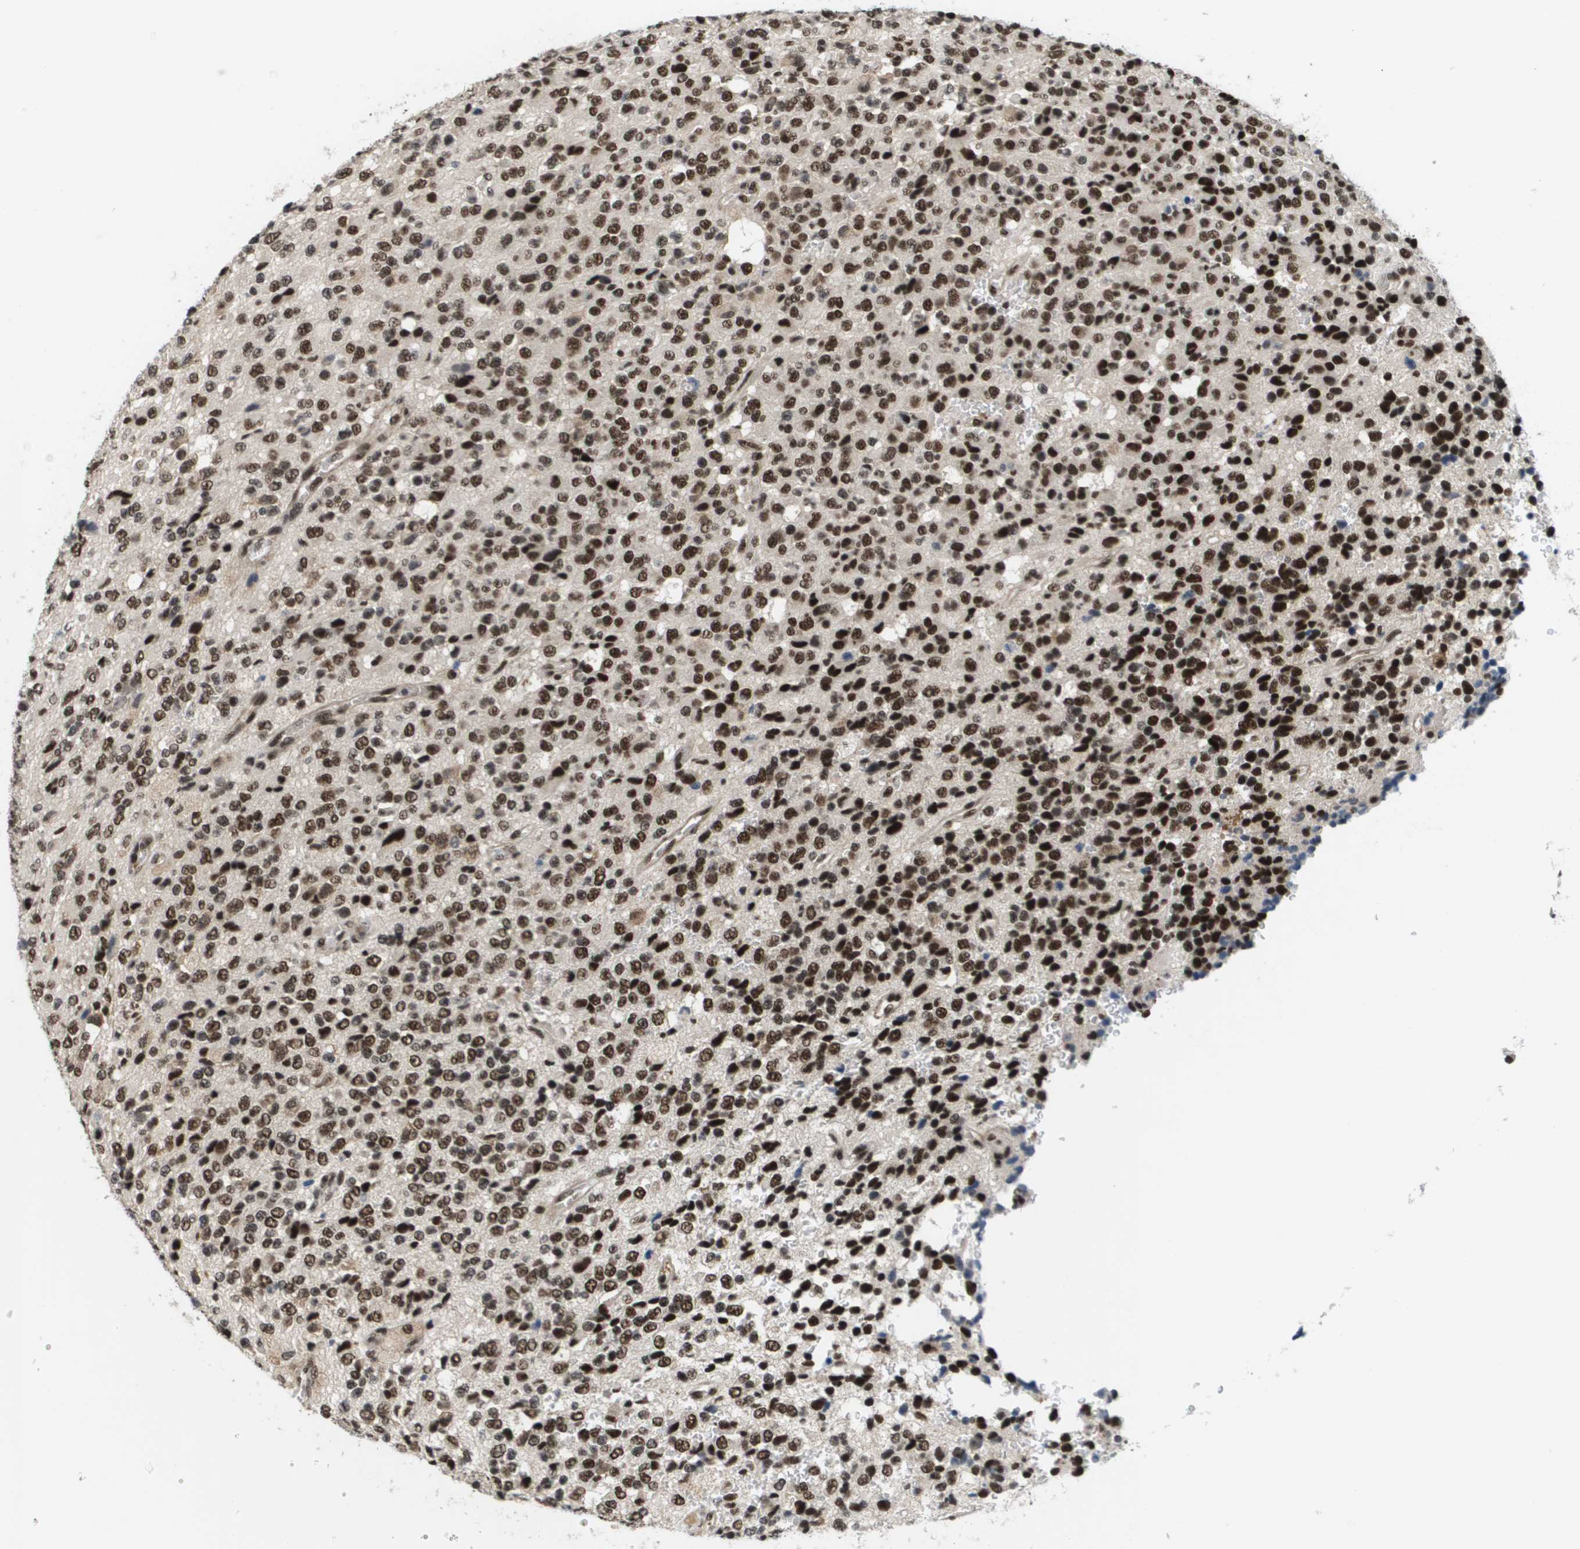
{"staining": {"intensity": "strong", "quantity": ">75%", "location": "nuclear"}, "tissue": "glioma", "cell_type": "Tumor cells", "image_type": "cancer", "snomed": [{"axis": "morphology", "description": "Glioma, malignant, High grade"}, {"axis": "topography", "description": "pancreas cauda"}], "caption": "An immunohistochemistry image of neoplastic tissue is shown. Protein staining in brown labels strong nuclear positivity in glioma within tumor cells.", "gene": "PRCC", "patient": {"sex": "male", "age": 60}}